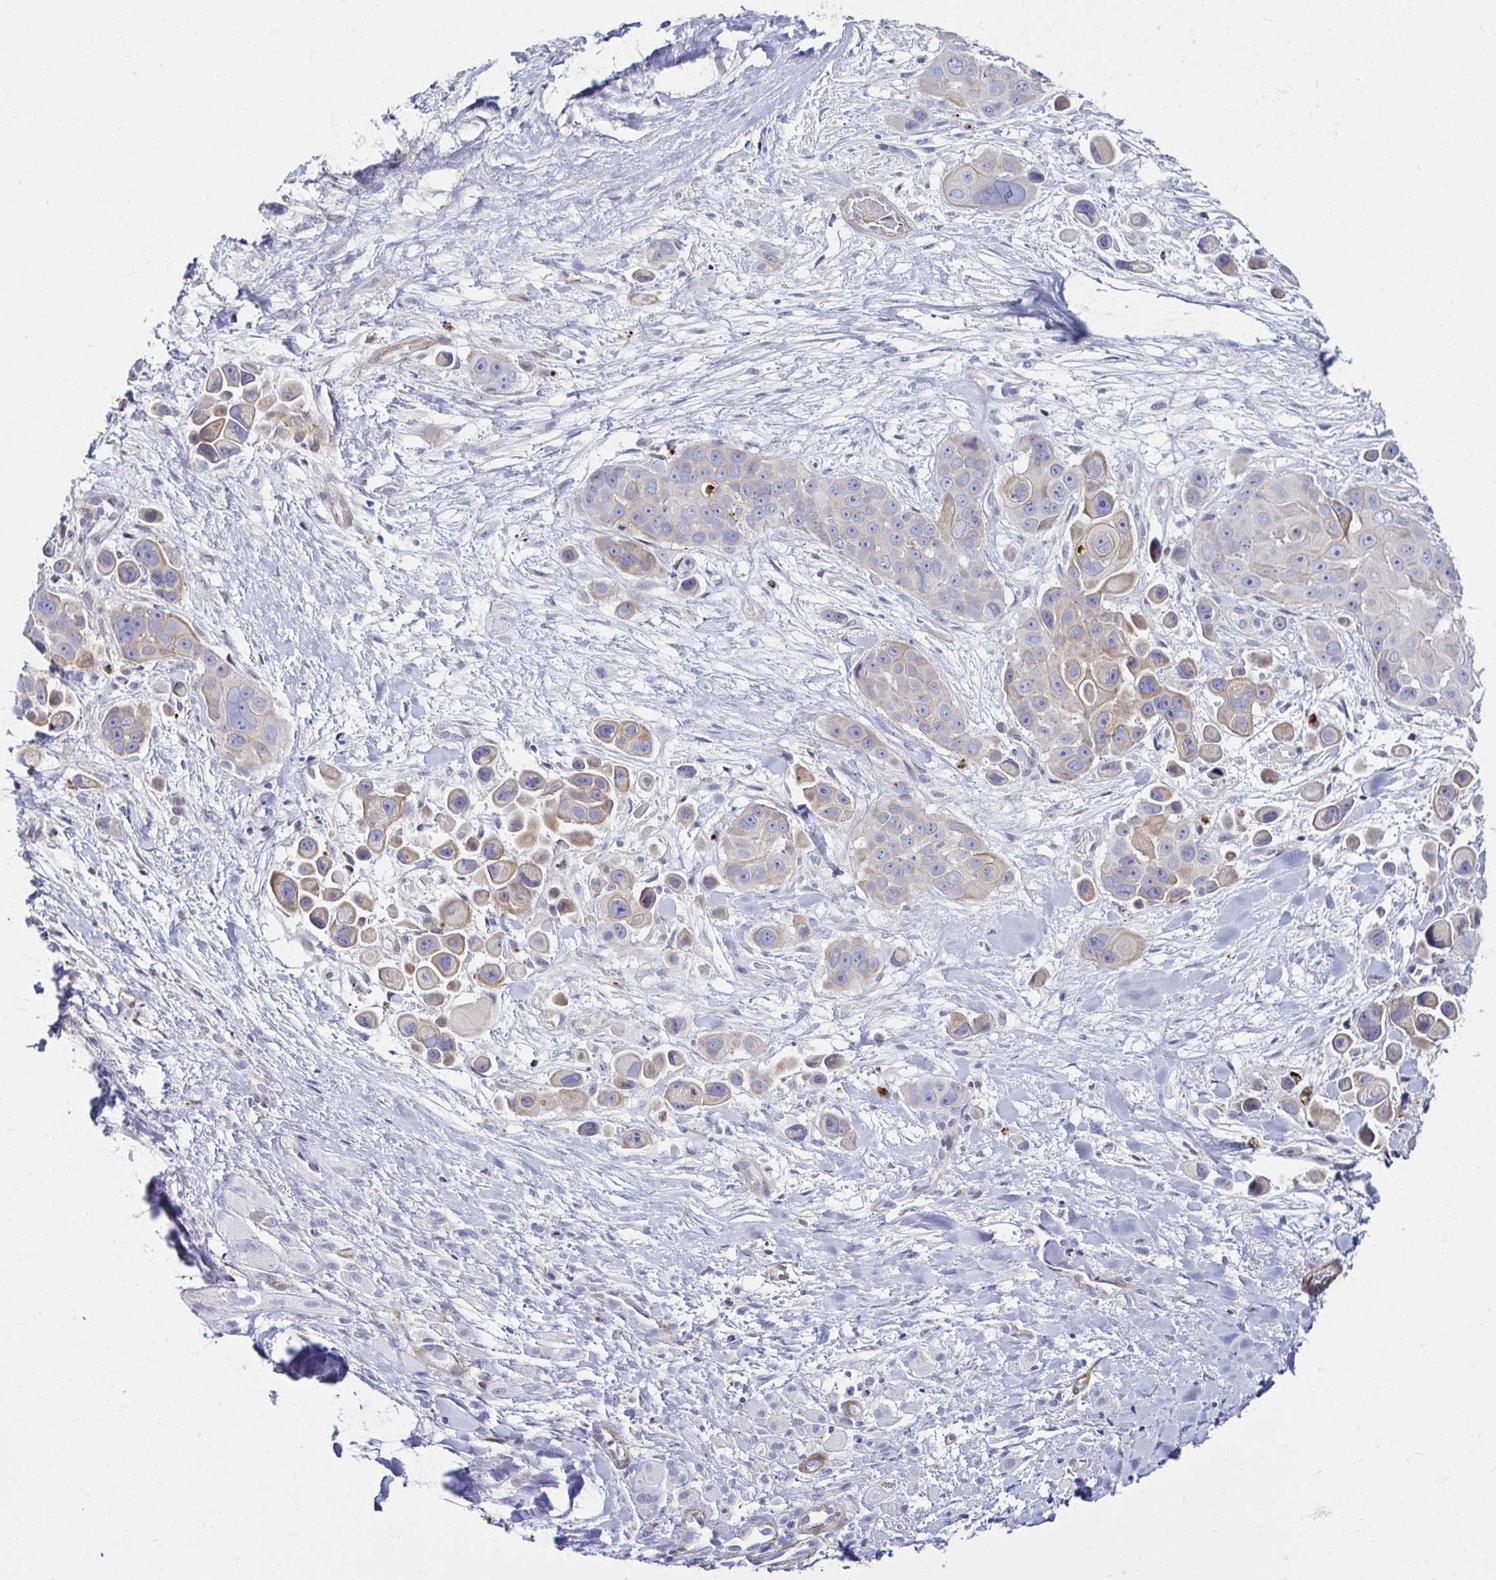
{"staining": {"intensity": "weak", "quantity": "25%-75%", "location": "cytoplasmic/membranous"}, "tissue": "skin cancer", "cell_type": "Tumor cells", "image_type": "cancer", "snomed": [{"axis": "morphology", "description": "Squamous cell carcinoma, NOS"}, {"axis": "topography", "description": "Skin"}], "caption": "Immunohistochemistry micrograph of neoplastic tissue: squamous cell carcinoma (skin) stained using immunohistochemistry (IHC) demonstrates low levels of weak protein expression localized specifically in the cytoplasmic/membranous of tumor cells, appearing as a cytoplasmic/membranous brown color.", "gene": "ANKRD62", "patient": {"sex": "male", "age": 67}}